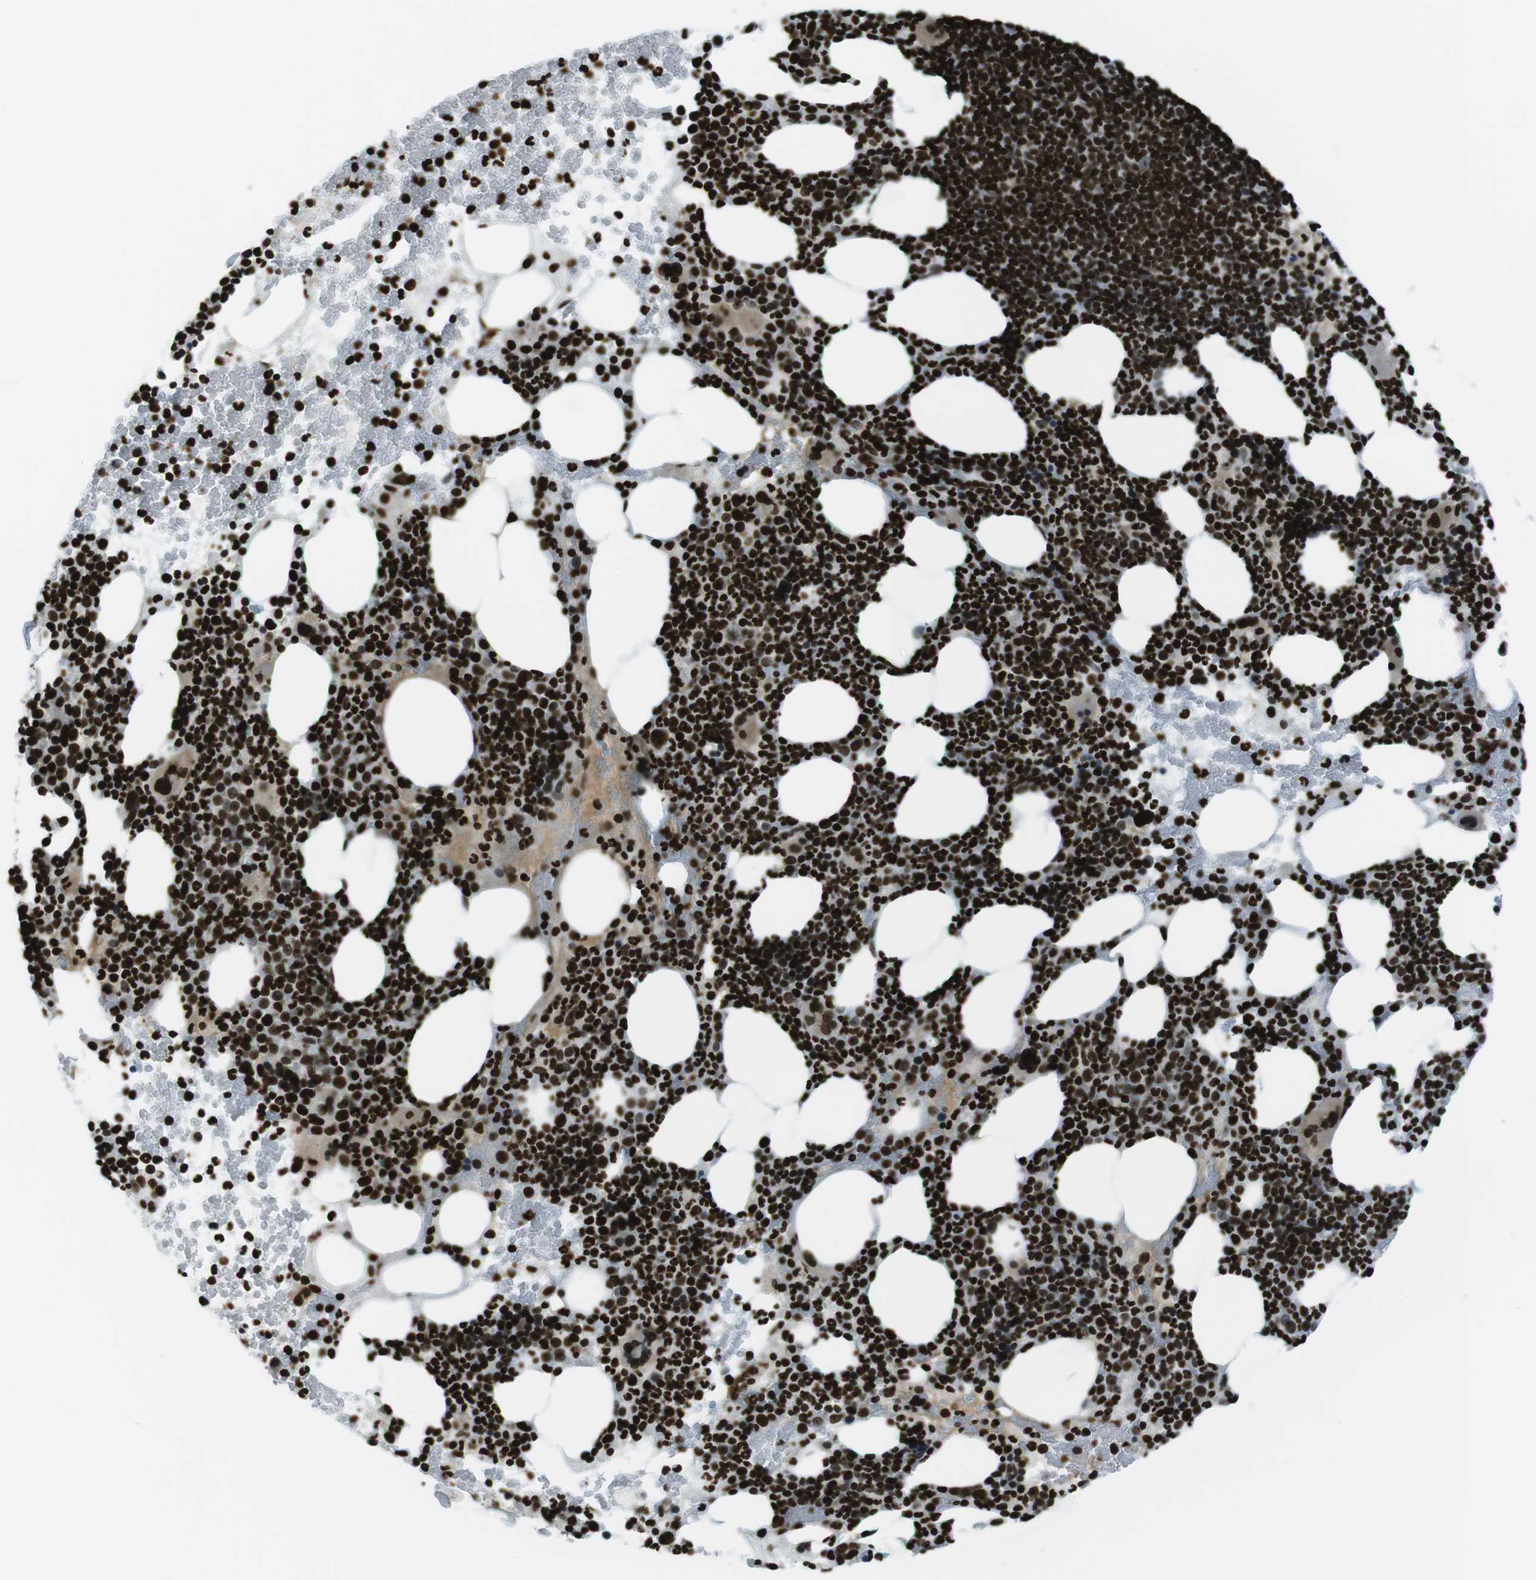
{"staining": {"intensity": "strong", "quantity": ">75%", "location": "nuclear"}, "tissue": "bone marrow", "cell_type": "Hematopoietic cells", "image_type": "normal", "snomed": [{"axis": "morphology", "description": "Normal tissue, NOS"}, {"axis": "morphology", "description": "Inflammation, NOS"}, {"axis": "topography", "description": "Bone marrow"}], "caption": "A histopathology image of bone marrow stained for a protein reveals strong nuclear brown staining in hematopoietic cells.", "gene": "H2AC8", "patient": {"sex": "male", "age": 73}}